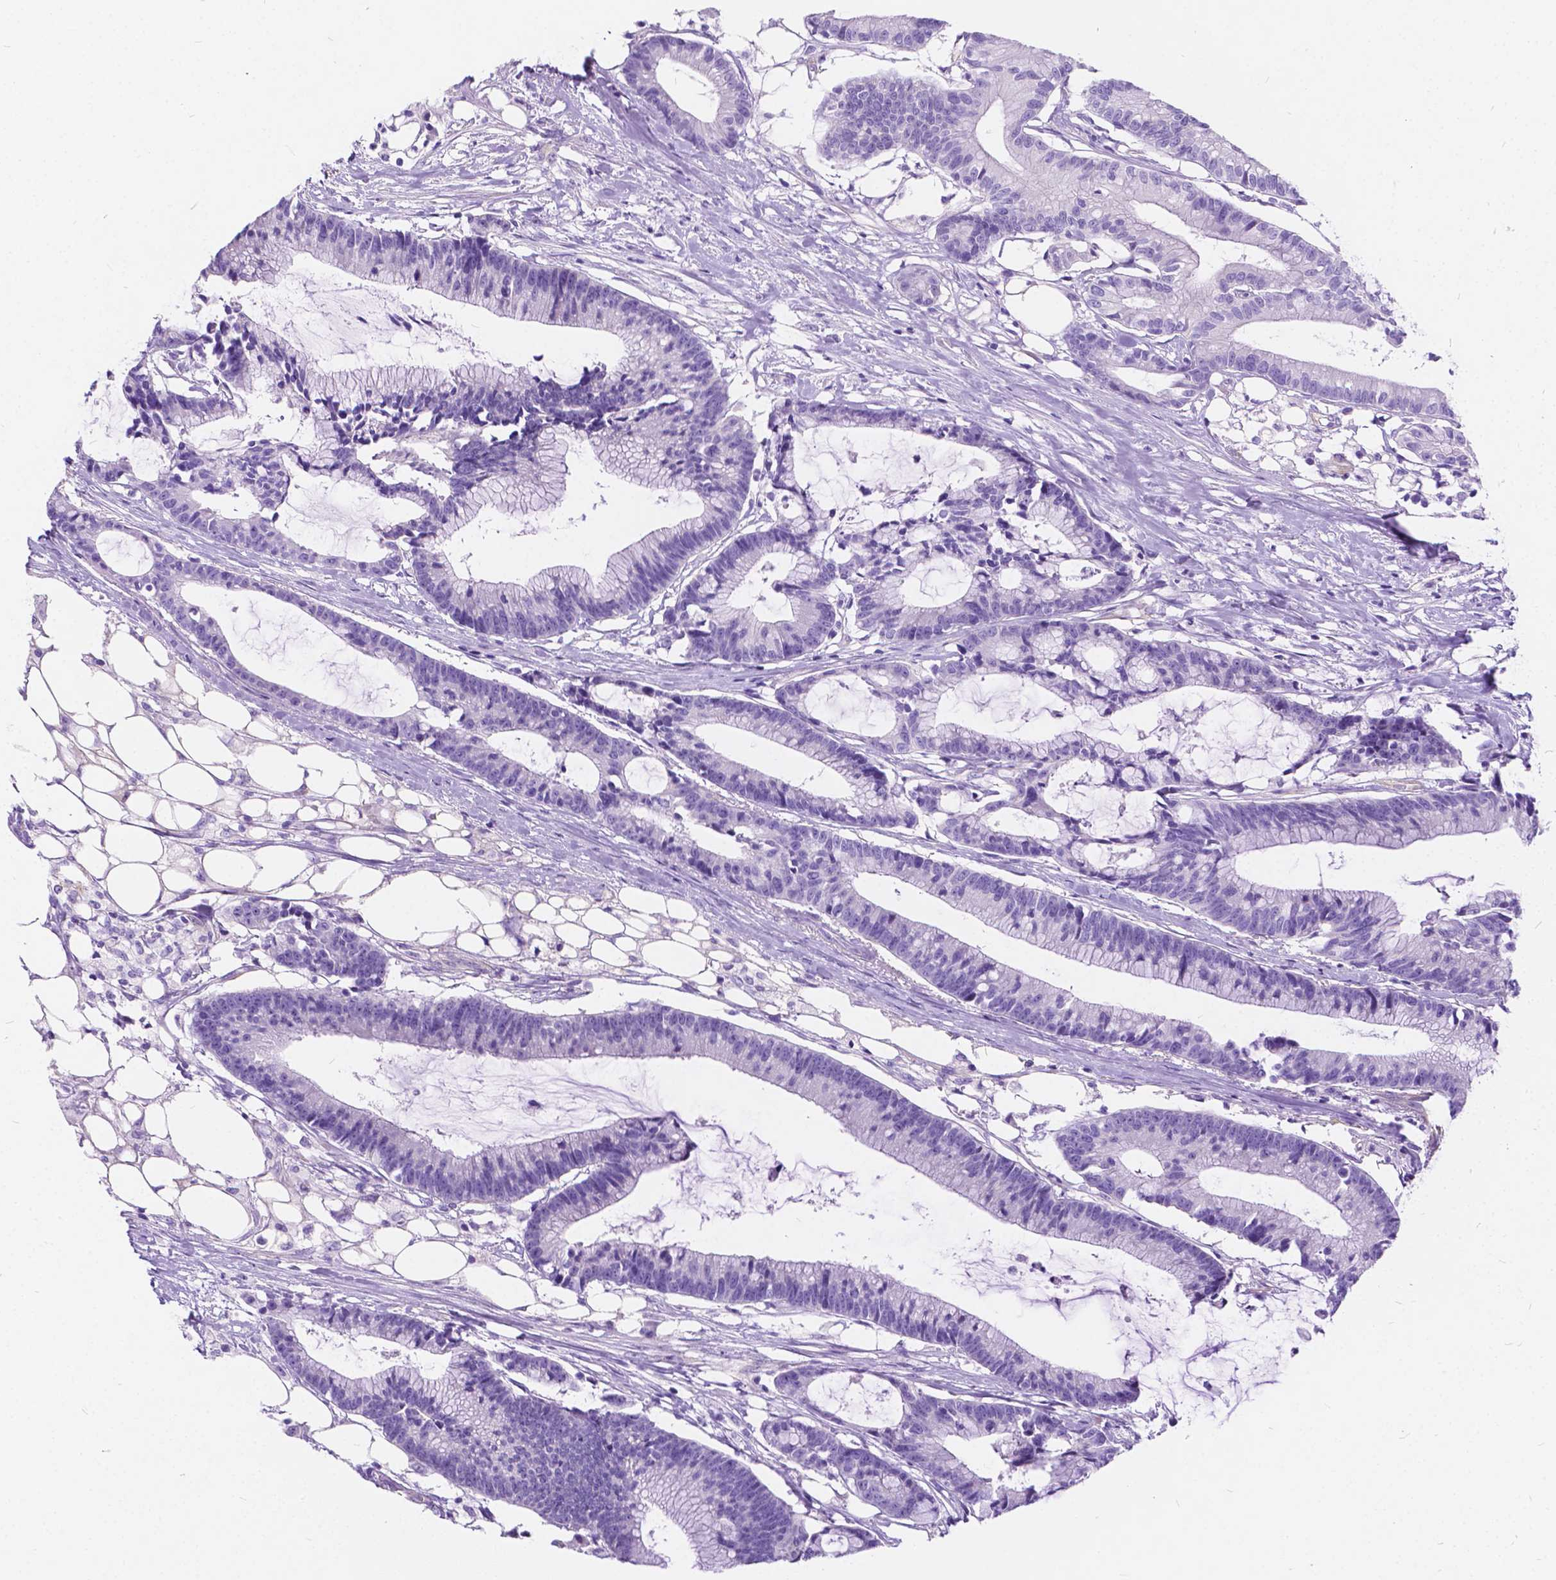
{"staining": {"intensity": "negative", "quantity": "none", "location": "none"}, "tissue": "colorectal cancer", "cell_type": "Tumor cells", "image_type": "cancer", "snomed": [{"axis": "morphology", "description": "Adenocarcinoma, NOS"}, {"axis": "topography", "description": "Colon"}], "caption": "A high-resolution histopathology image shows IHC staining of adenocarcinoma (colorectal), which displays no significant expression in tumor cells.", "gene": "CHRM1", "patient": {"sex": "female", "age": 78}}